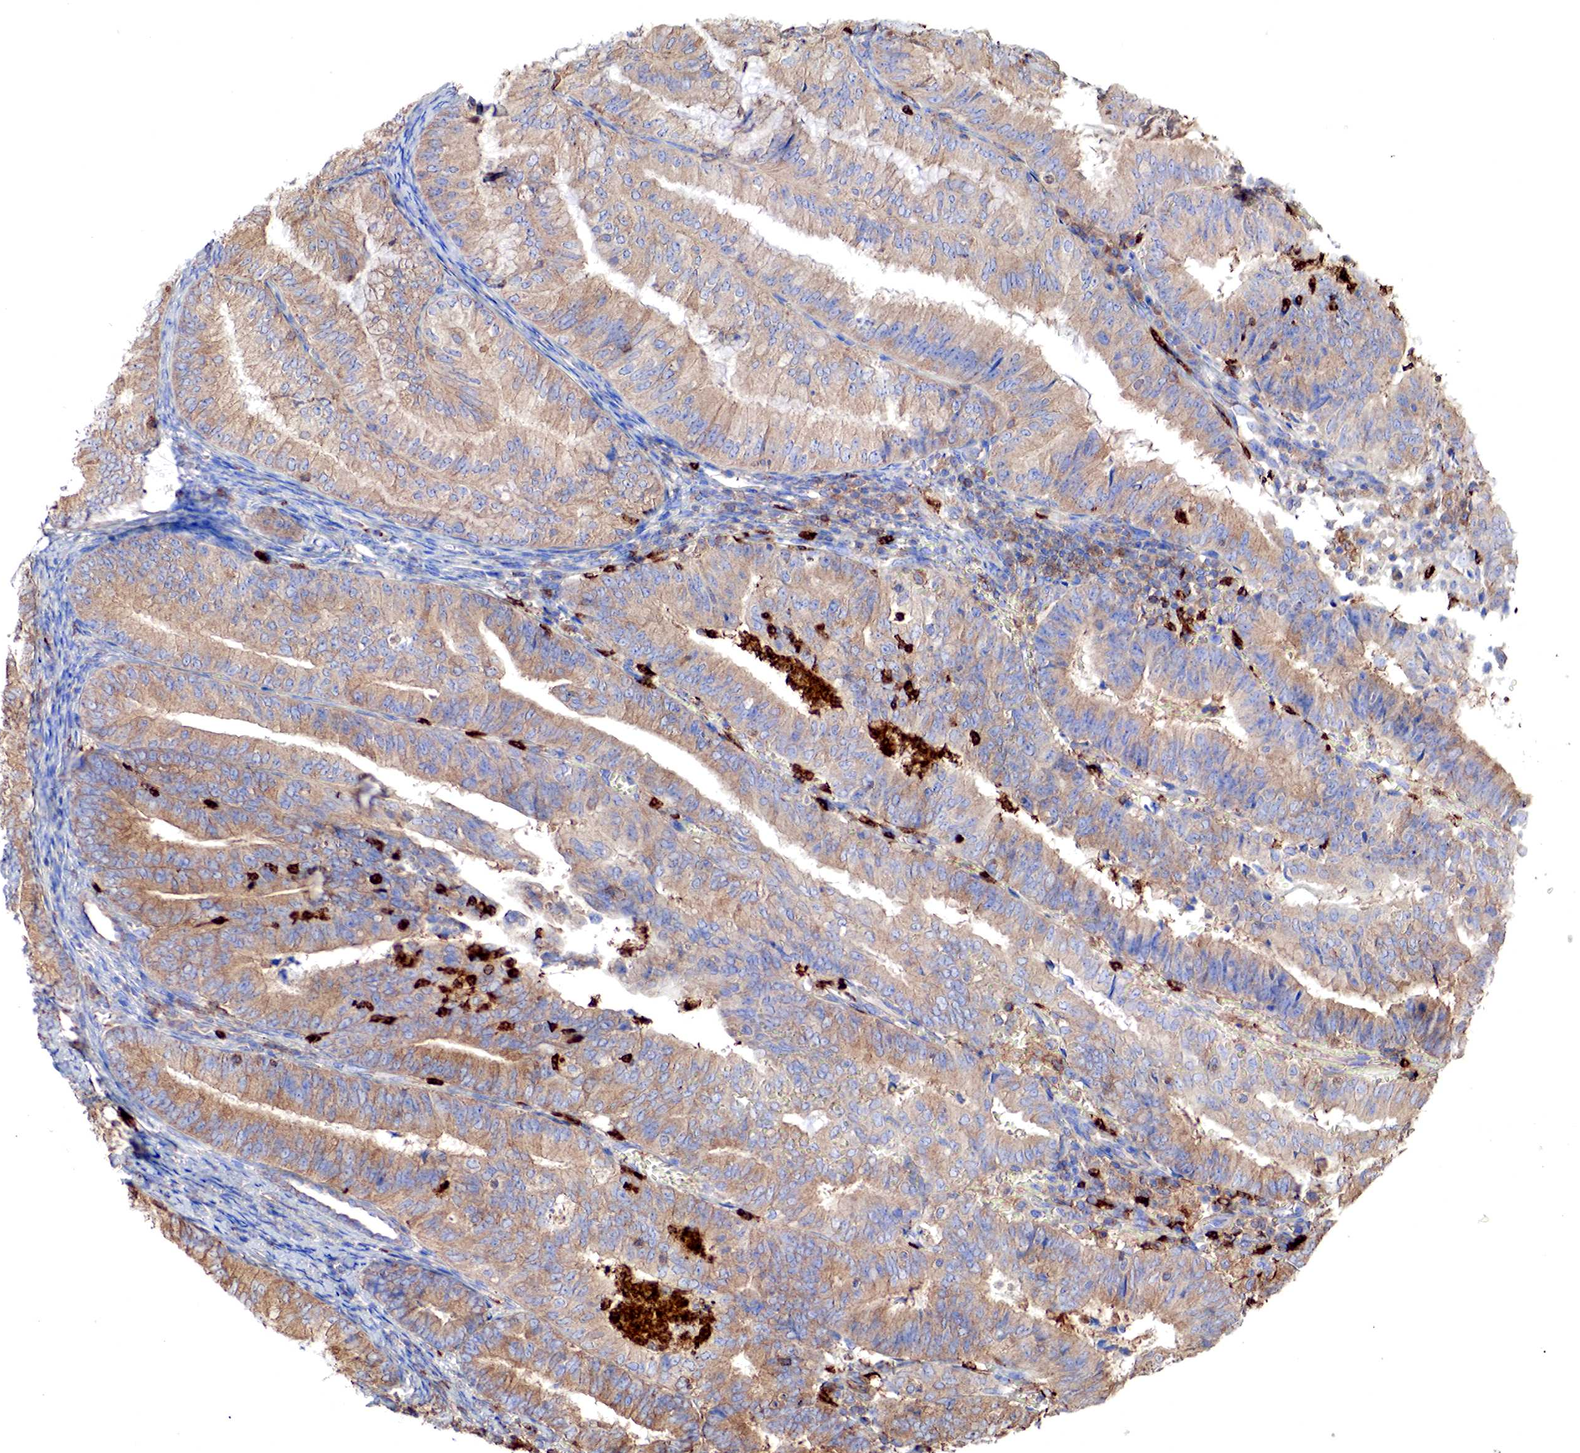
{"staining": {"intensity": "weak", "quantity": ">75%", "location": "cytoplasmic/membranous"}, "tissue": "endometrial cancer", "cell_type": "Tumor cells", "image_type": "cancer", "snomed": [{"axis": "morphology", "description": "Adenocarcinoma, NOS"}, {"axis": "topography", "description": "Endometrium"}], "caption": "About >75% of tumor cells in endometrial adenocarcinoma display weak cytoplasmic/membranous protein staining as visualized by brown immunohistochemical staining.", "gene": "G6PD", "patient": {"sex": "female", "age": 66}}